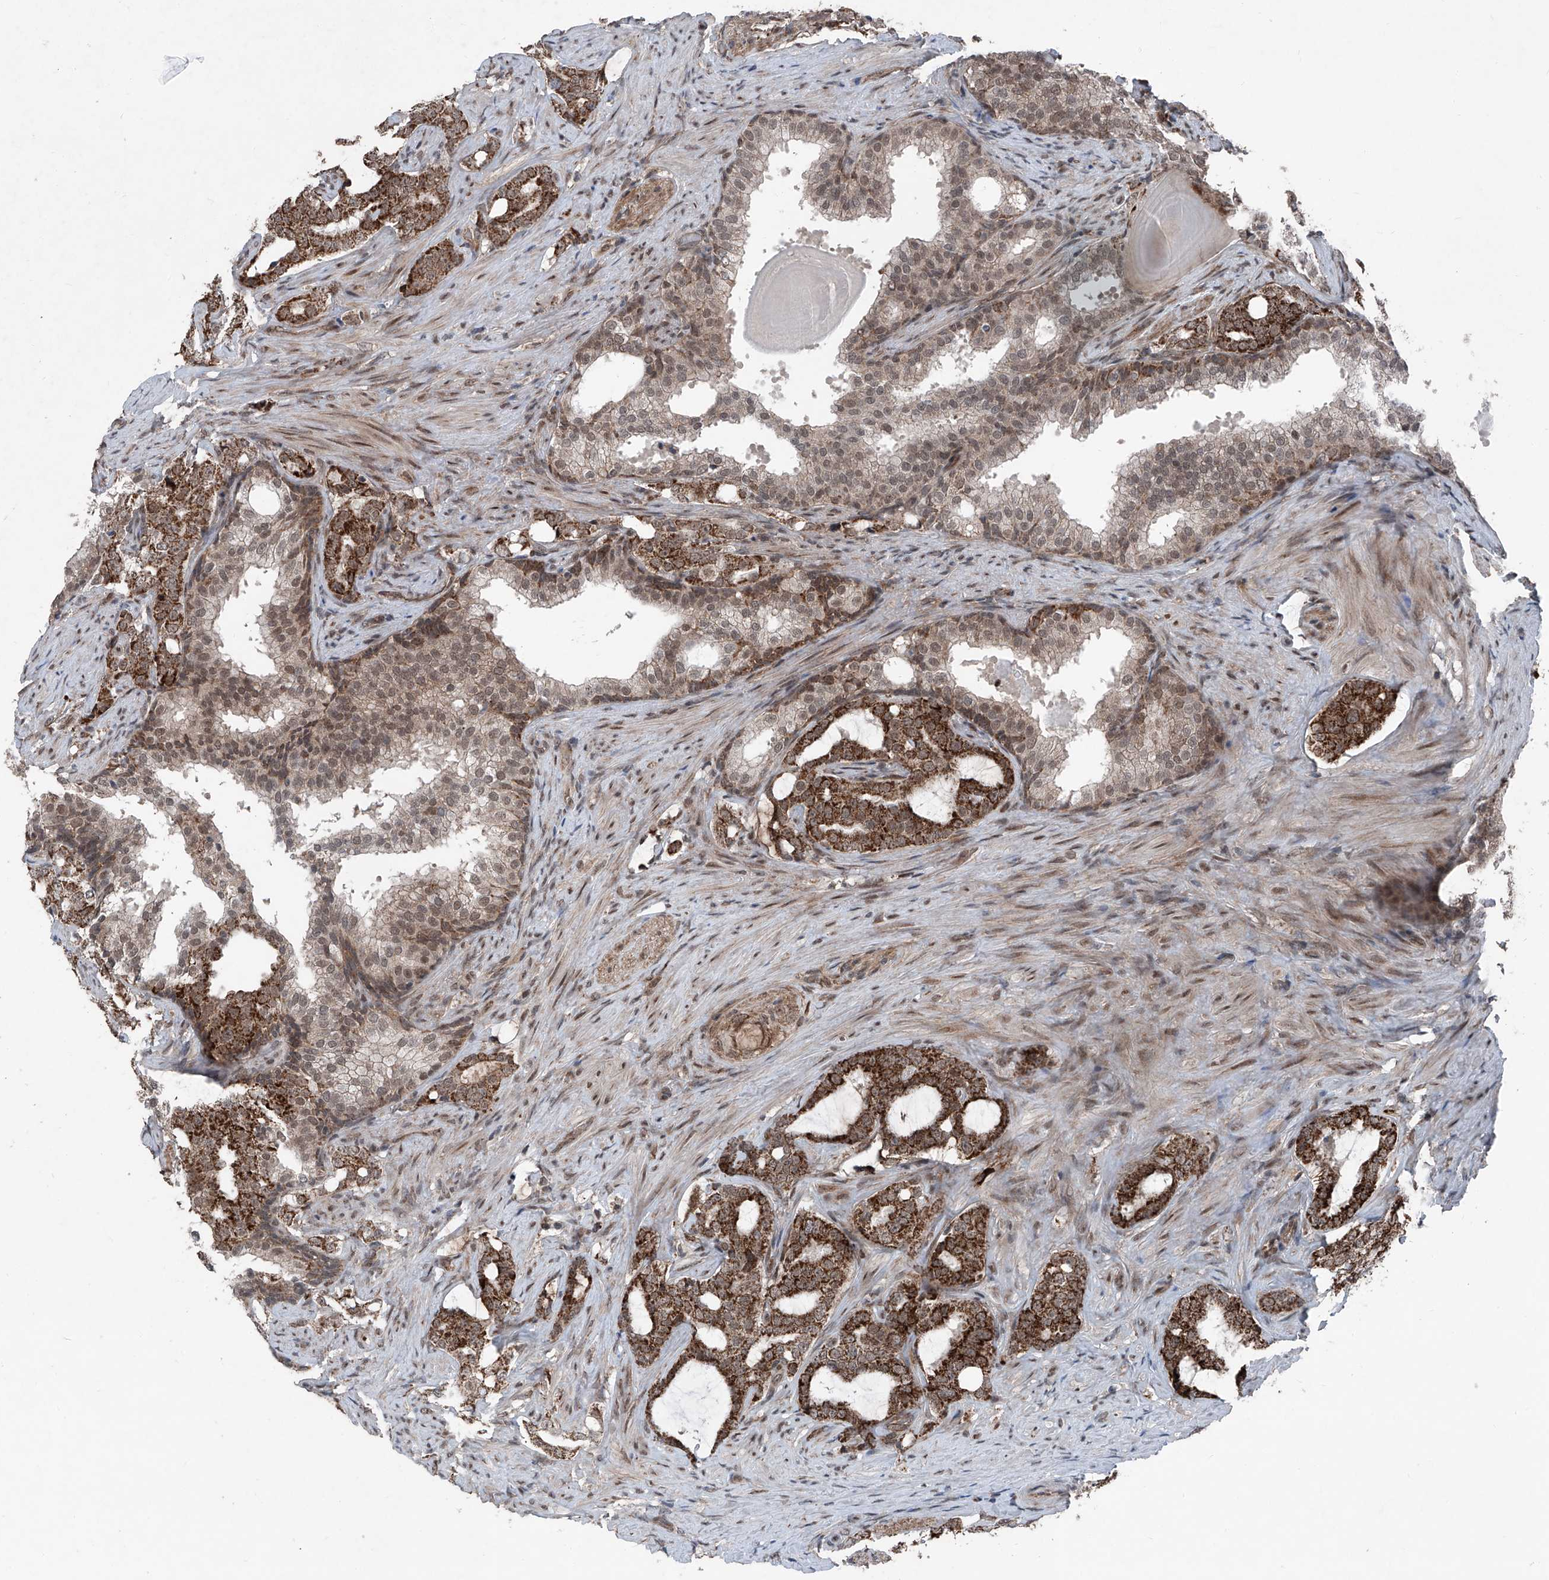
{"staining": {"intensity": "strong", "quantity": ">75%", "location": "cytoplasmic/membranous"}, "tissue": "prostate cancer", "cell_type": "Tumor cells", "image_type": "cancer", "snomed": [{"axis": "morphology", "description": "Adenocarcinoma, High grade"}, {"axis": "topography", "description": "Prostate"}], "caption": "A brown stain highlights strong cytoplasmic/membranous positivity of a protein in prostate cancer tumor cells. The staining was performed using DAB, with brown indicating positive protein expression. Nuclei are stained blue with hematoxylin.", "gene": "COA7", "patient": {"sex": "male", "age": 64}}